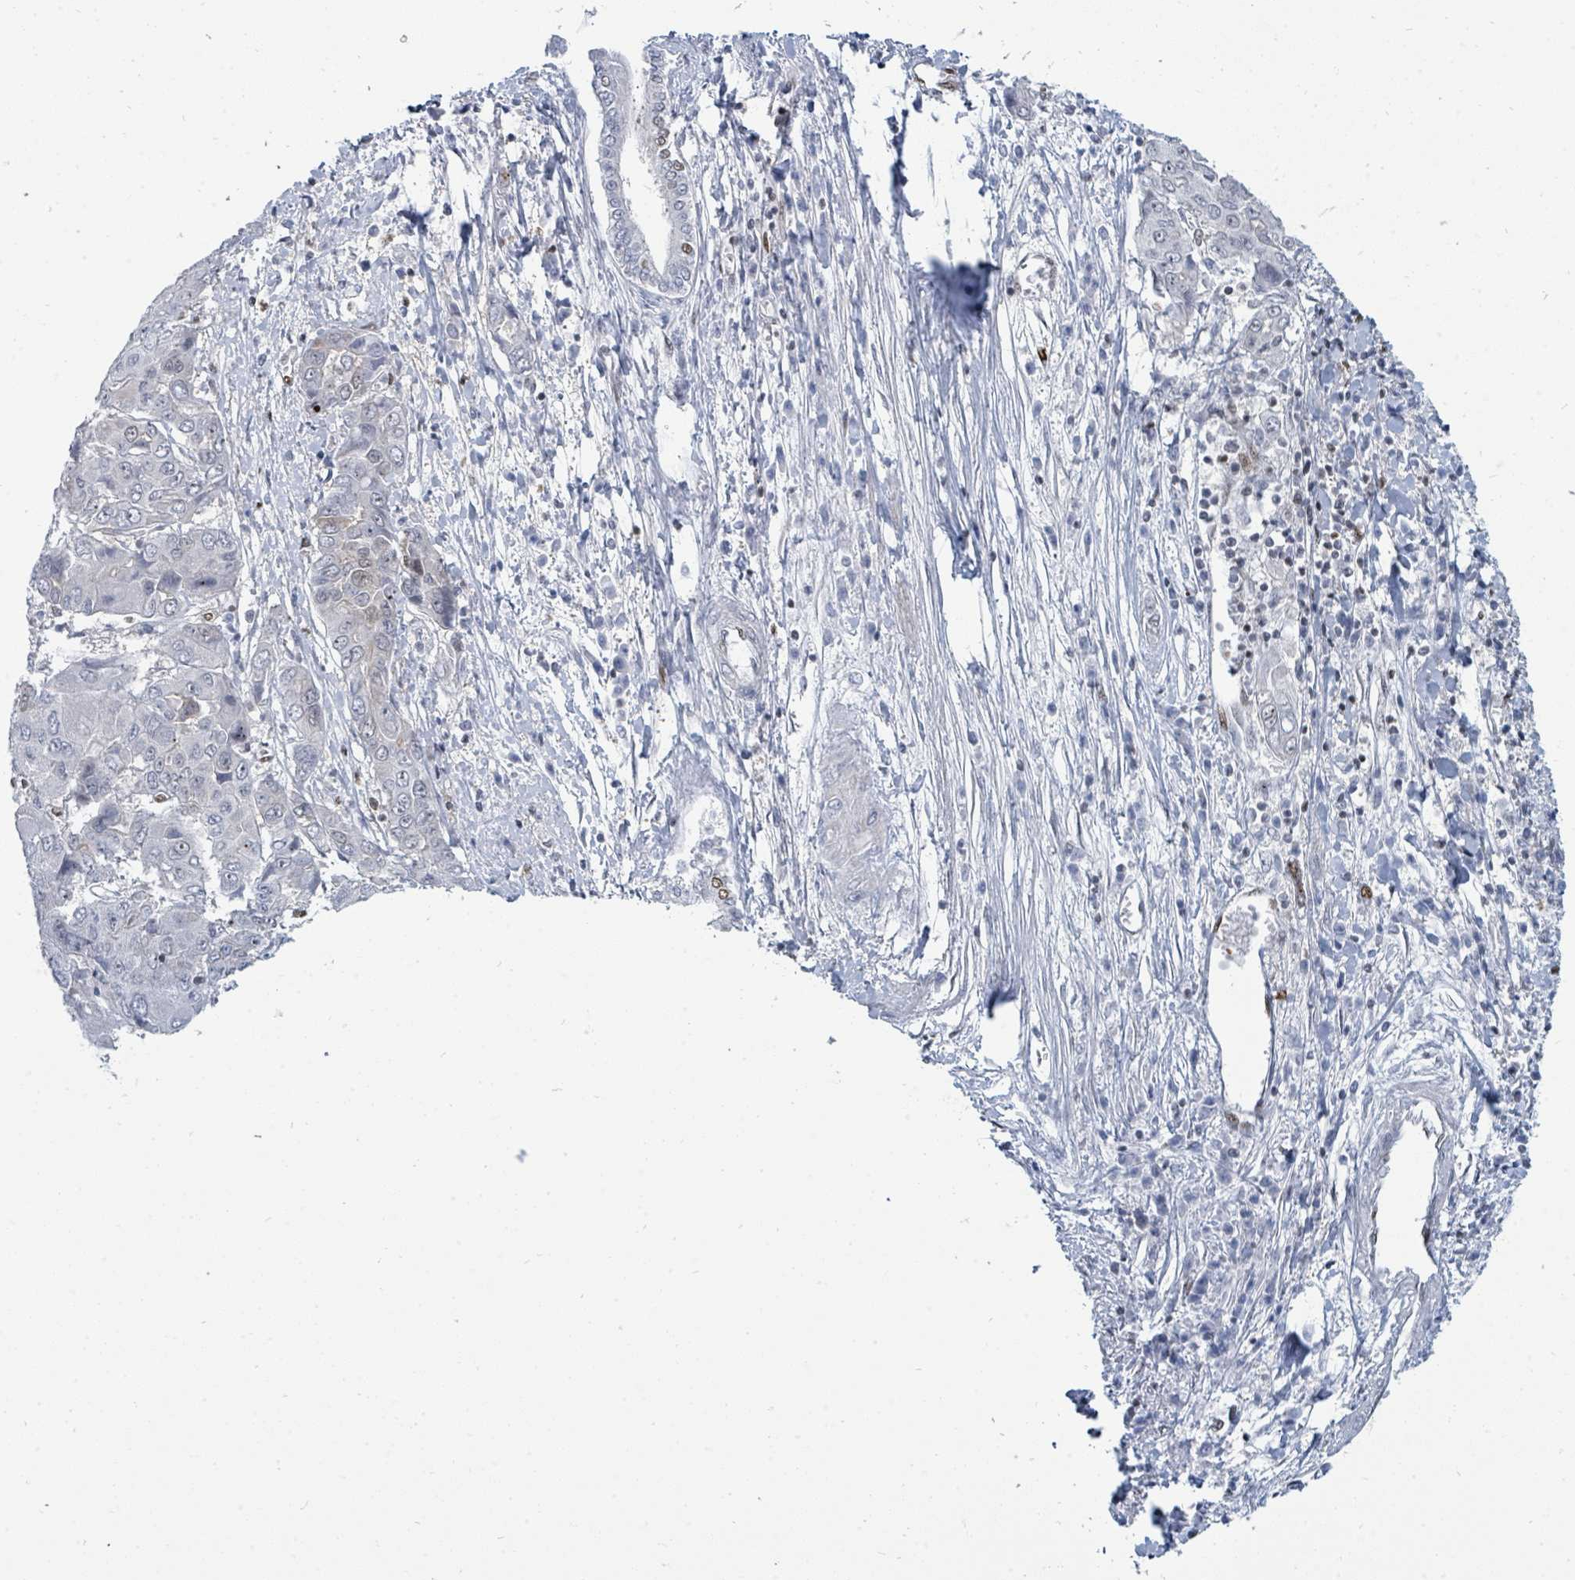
{"staining": {"intensity": "negative", "quantity": "none", "location": "none"}, "tissue": "liver cancer", "cell_type": "Tumor cells", "image_type": "cancer", "snomed": [{"axis": "morphology", "description": "Cholangiocarcinoma"}, {"axis": "topography", "description": "Liver"}], "caption": "Immunohistochemical staining of liver cholangiocarcinoma displays no significant expression in tumor cells.", "gene": "SUMO4", "patient": {"sex": "male", "age": 67}}